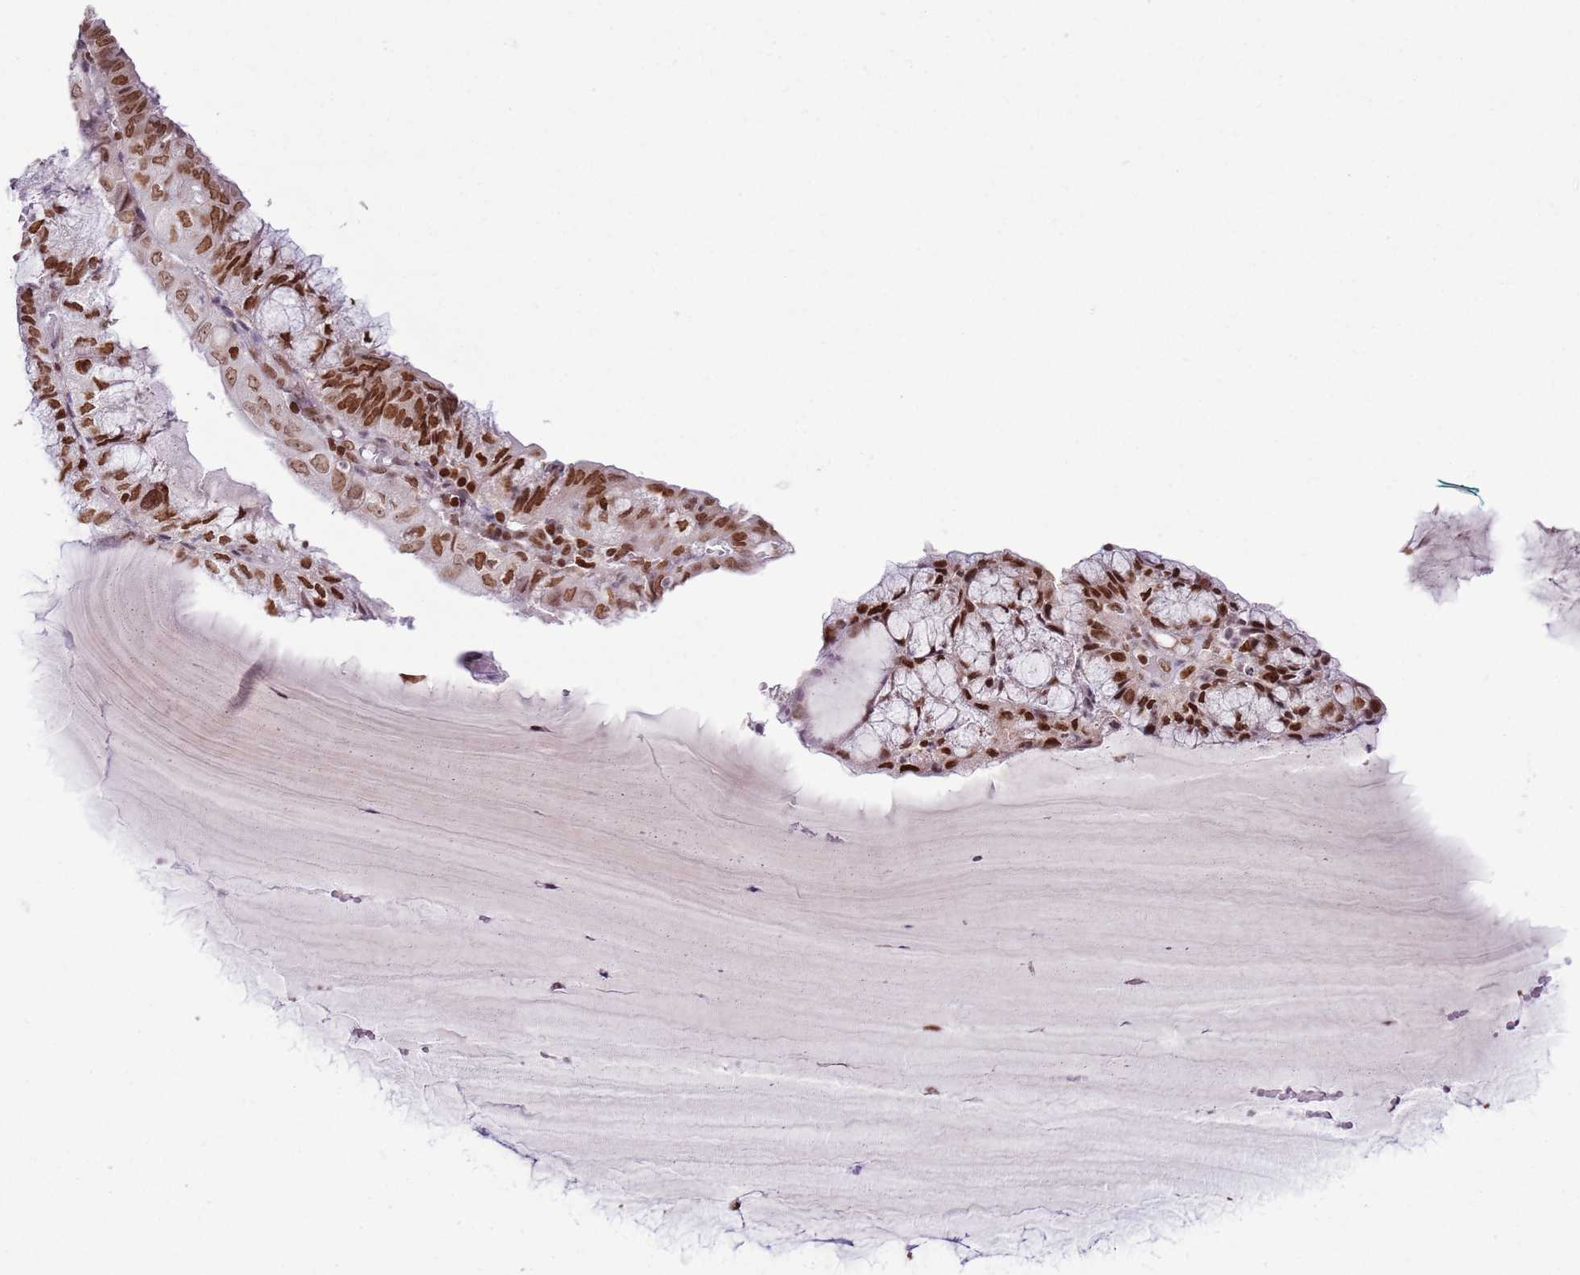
{"staining": {"intensity": "strong", "quantity": ">75%", "location": "nuclear"}, "tissue": "endometrial cancer", "cell_type": "Tumor cells", "image_type": "cancer", "snomed": [{"axis": "morphology", "description": "Adenocarcinoma, NOS"}, {"axis": "topography", "description": "Endometrium"}], "caption": "Immunohistochemistry (IHC) (DAB (3,3'-diaminobenzidine)) staining of adenocarcinoma (endometrial) demonstrates strong nuclear protein expression in about >75% of tumor cells. The protein is stained brown, and the nuclei are stained in blue (DAB IHC with brightfield microscopy, high magnification).", "gene": "SELENOH", "patient": {"sex": "female", "age": 81}}